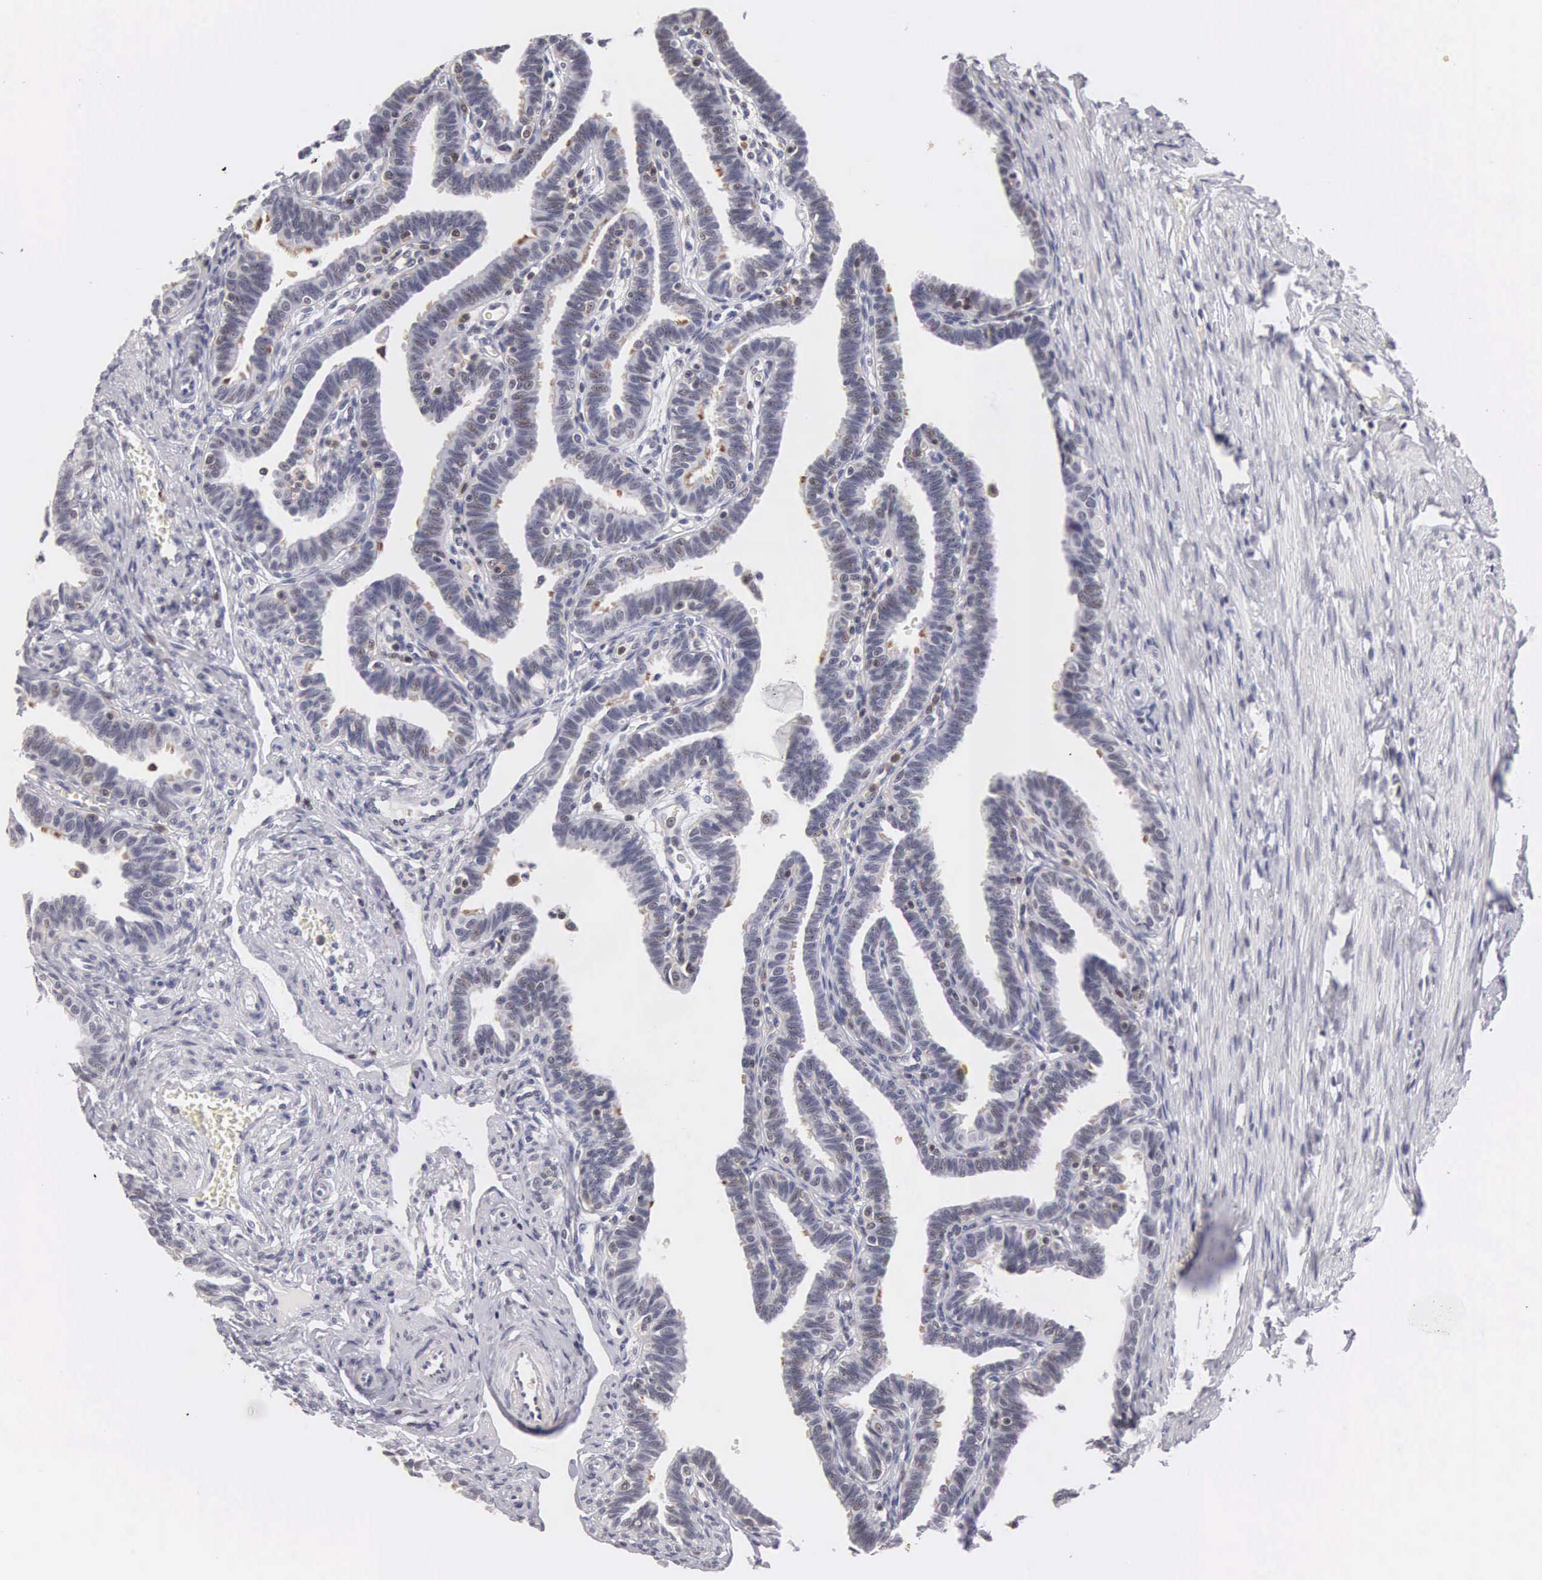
{"staining": {"intensity": "negative", "quantity": "none", "location": "none"}, "tissue": "fallopian tube", "cell_type": "Glandular cells", "image_type": "normal", "snomed": [{"axis": "morphology", "description": "Normal tissue, NOS"}, {"axis": "topography", "description": "Fallopian tube"}], "caption": "IHC micrograph of unremarkable fallopian tube: human fallopian tube stained with DAB demonstrates no significant protein positivity in glandular cells.", "gene": "FAM47A", "patient": {"sex": "female", "age": 41}}